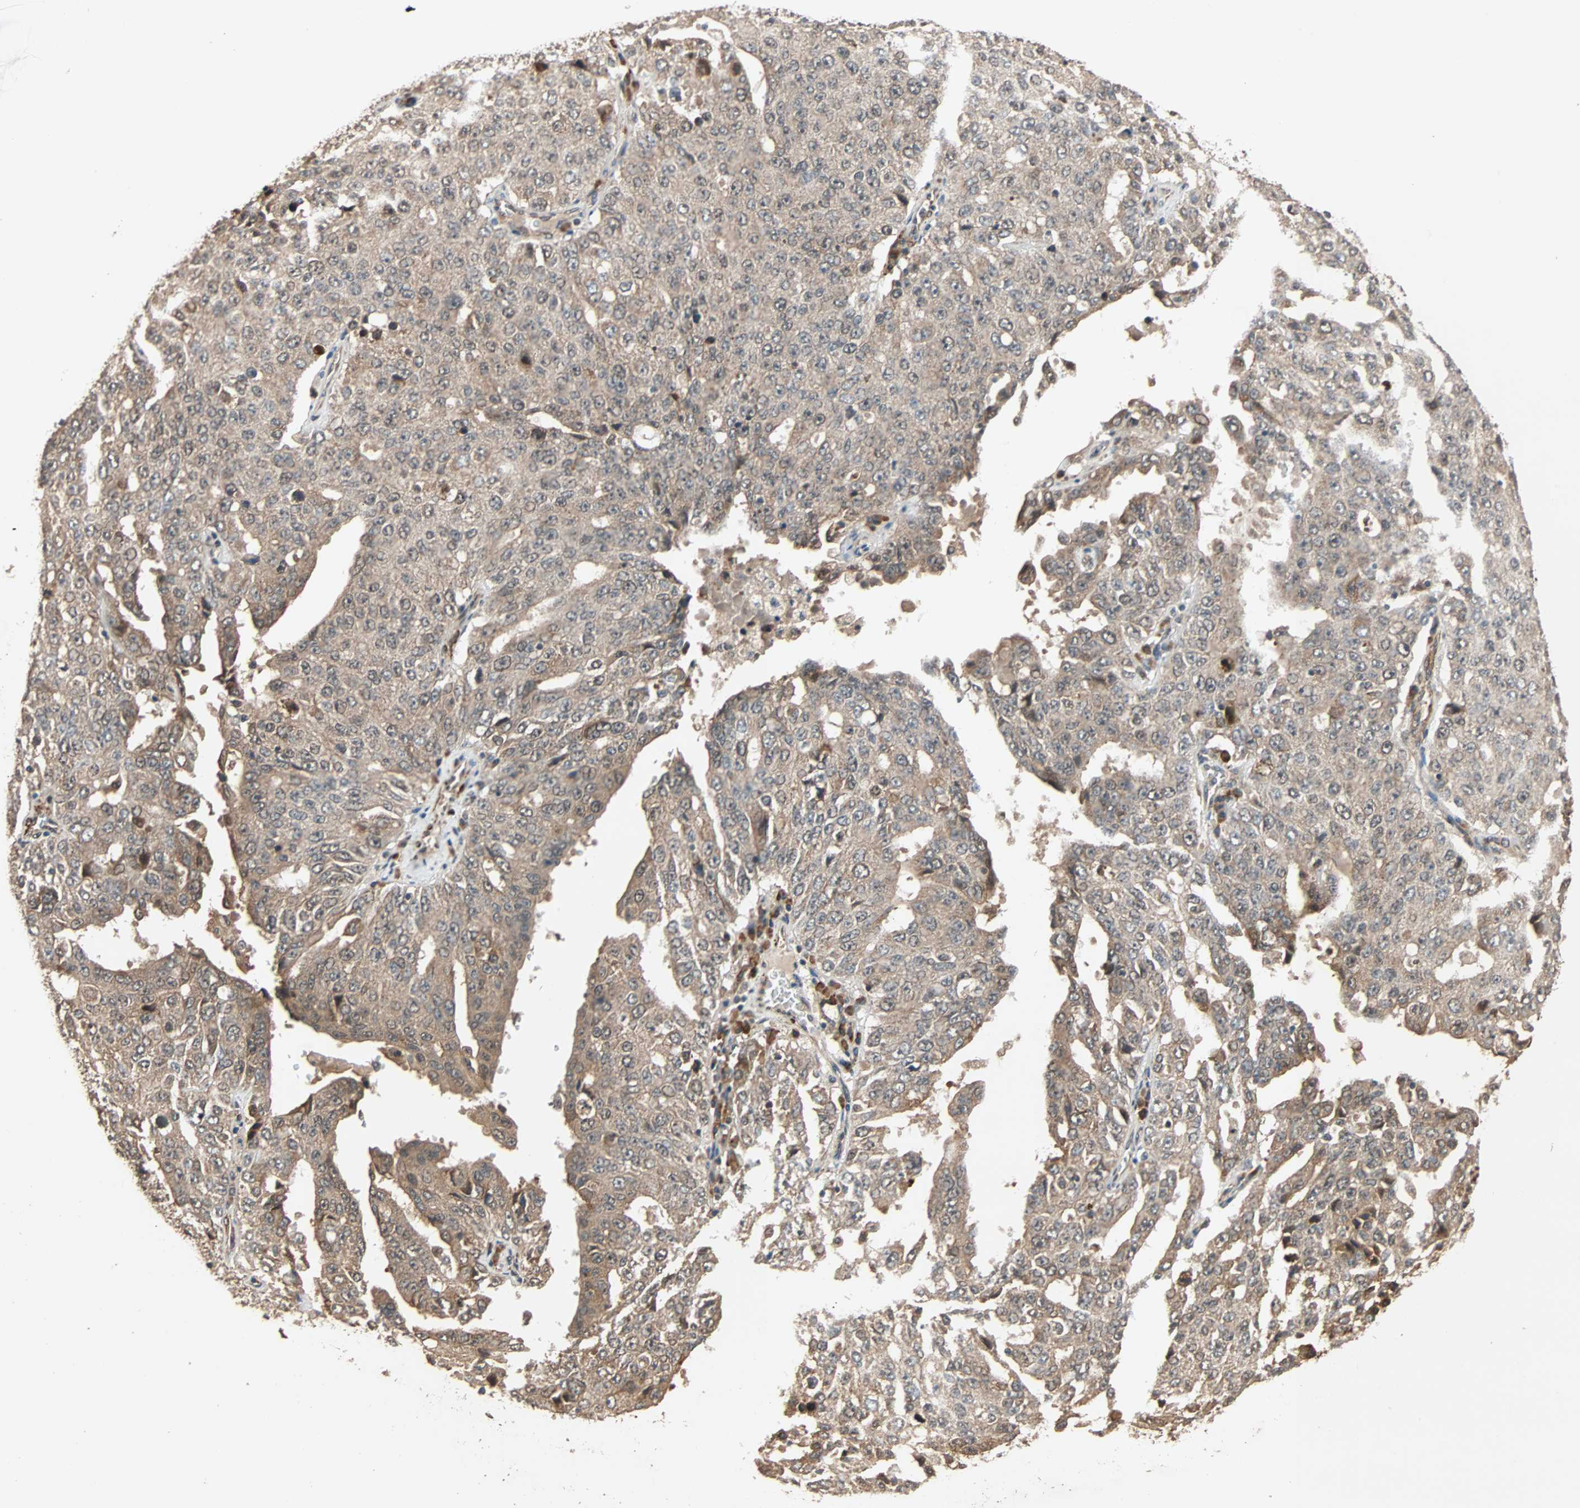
{"staining": {"intensity": "weak", "quantity": "<25%", "location": "cytoplasmic/membranous,nuclear"}, "tissue": "ovarian cancer", "cell_type": "Tumor cells", "image_type": "cancer", "snomed": [{"axis": "morphology", "description": "Carcinoma, endometroid"}, {"axis": "topography", "description": "Ovary"}], "caption": "This is an immunohistochemistry photomicrograph of human endometroid carcinoma (ovarian). There is no expression in tumor cells.", "gene": "QSER1", "patient": {"sex": "female", "age": 62}}